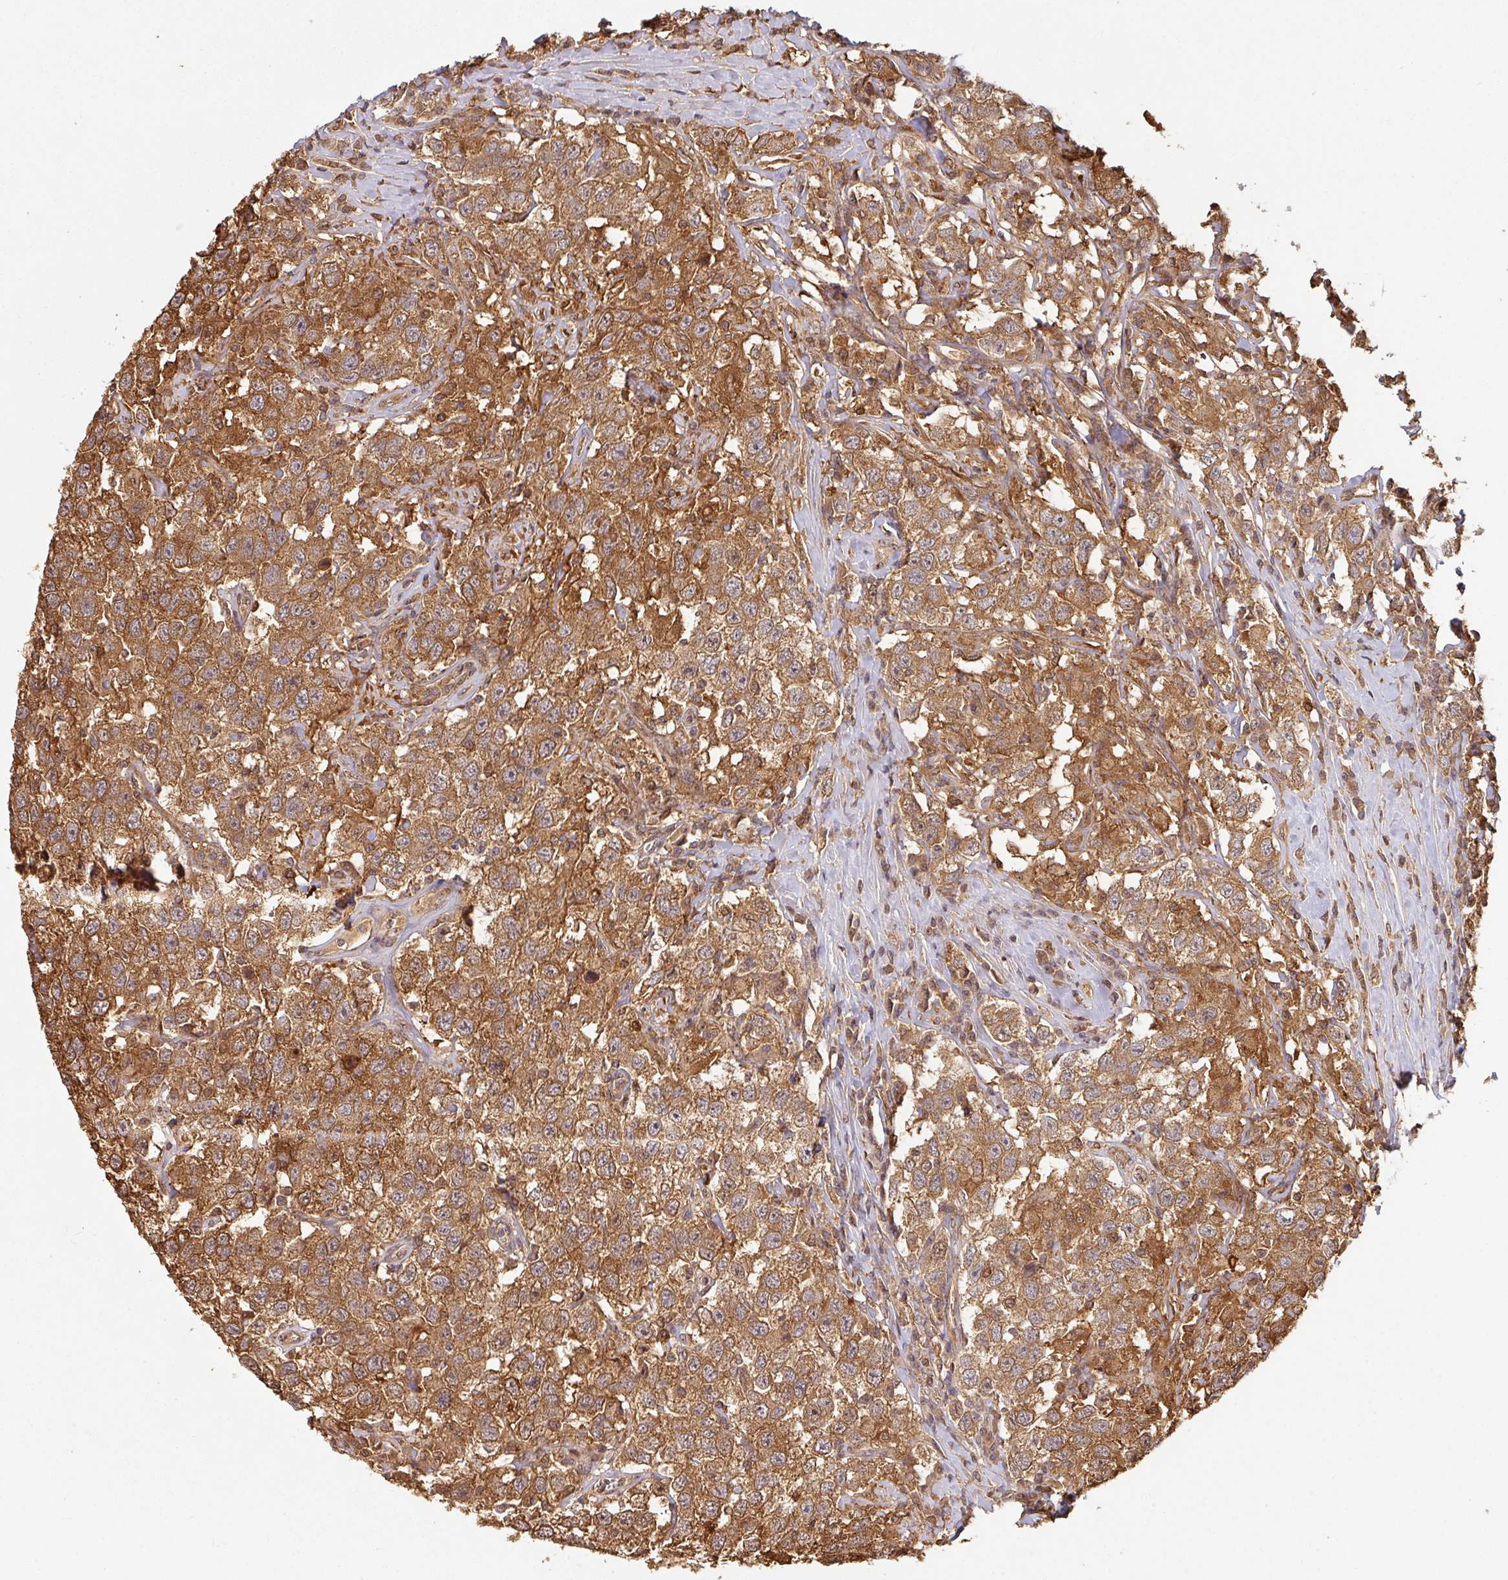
{"staining": {"intensity": "moderate", "quantity": ">75%", "location": "cytoplasmic/membranous"}, "tissue": "testis cancer", "cell_type": "Tumor cells", "image_type": "cancer", "snomed": [{"axis": "morphology", "description": "Seminoma, NOS"}, {"axis": "topography", "description": "Testis"}], "caption": "The micrograph exhibits immunohistochemical staining of testis cancer. There is moderate cytoplasmic/membranous staining is seen in approximately >75% of tumor cells.", "gene": "ZNF322", "patient": {"sex": "male", "age": 41}}